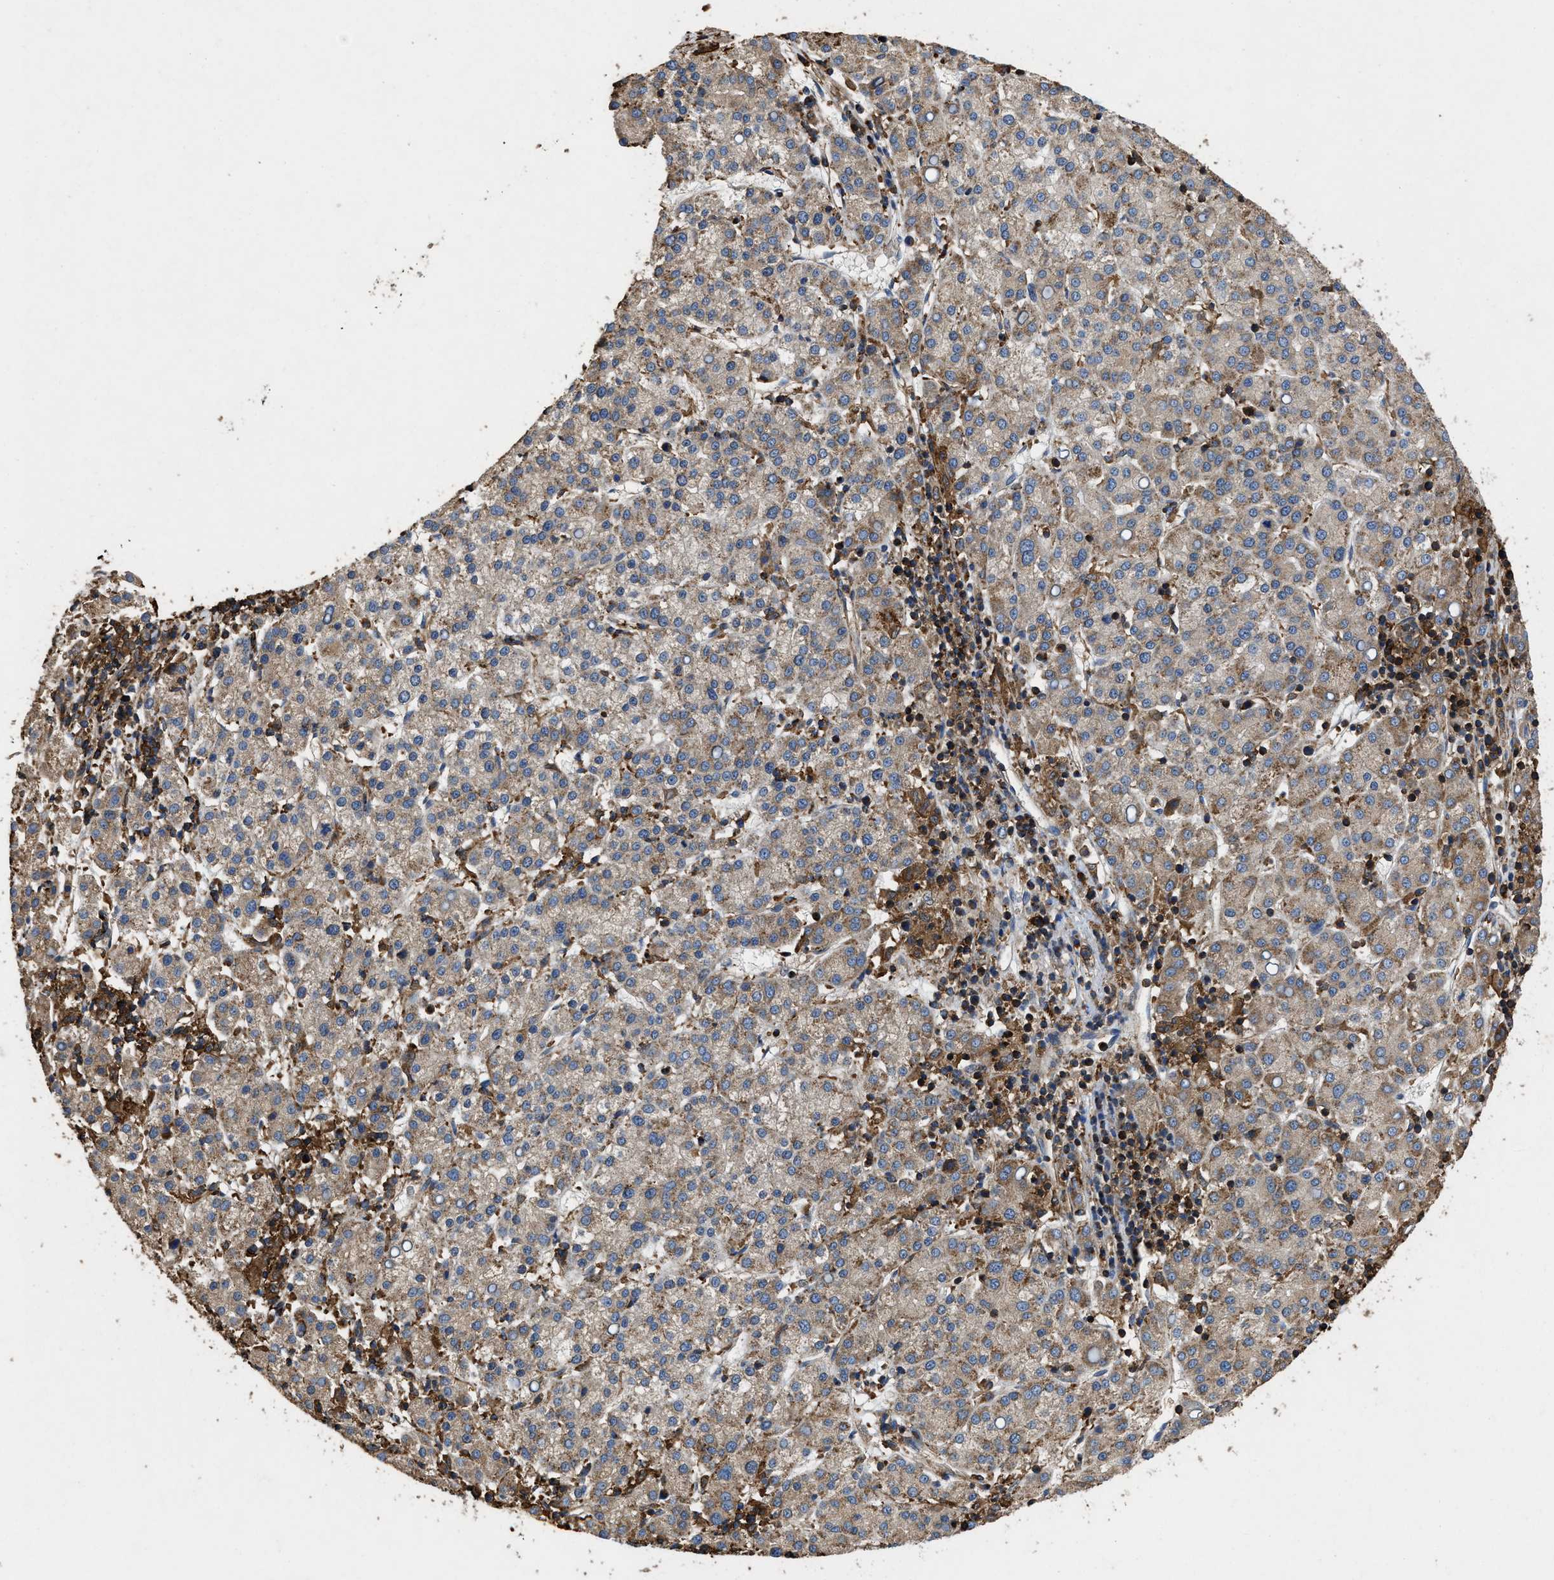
{"staining": {"intensity": "weak", "quantity": ">75%", "location": "cytoplasmic/membranous"}, "tissue": "liver cancer", "cell_type": "Tumor cells", "image_type": "cancer", "snomed": [{"axis": "morphology", "description": "Carcinoma, Hepatocellular, NOS"}, {"axis": "topography", "description": "Liver"}], "caption": "There is low levels of weak cytoplasmic/membranous expression in tumor cells of hepatocellular carcinoma (liver), as demonstrated by immunohistochemical staining (brown color).", "gene": "LINGO2", "patient": {"sex": "female", "age": 58}}